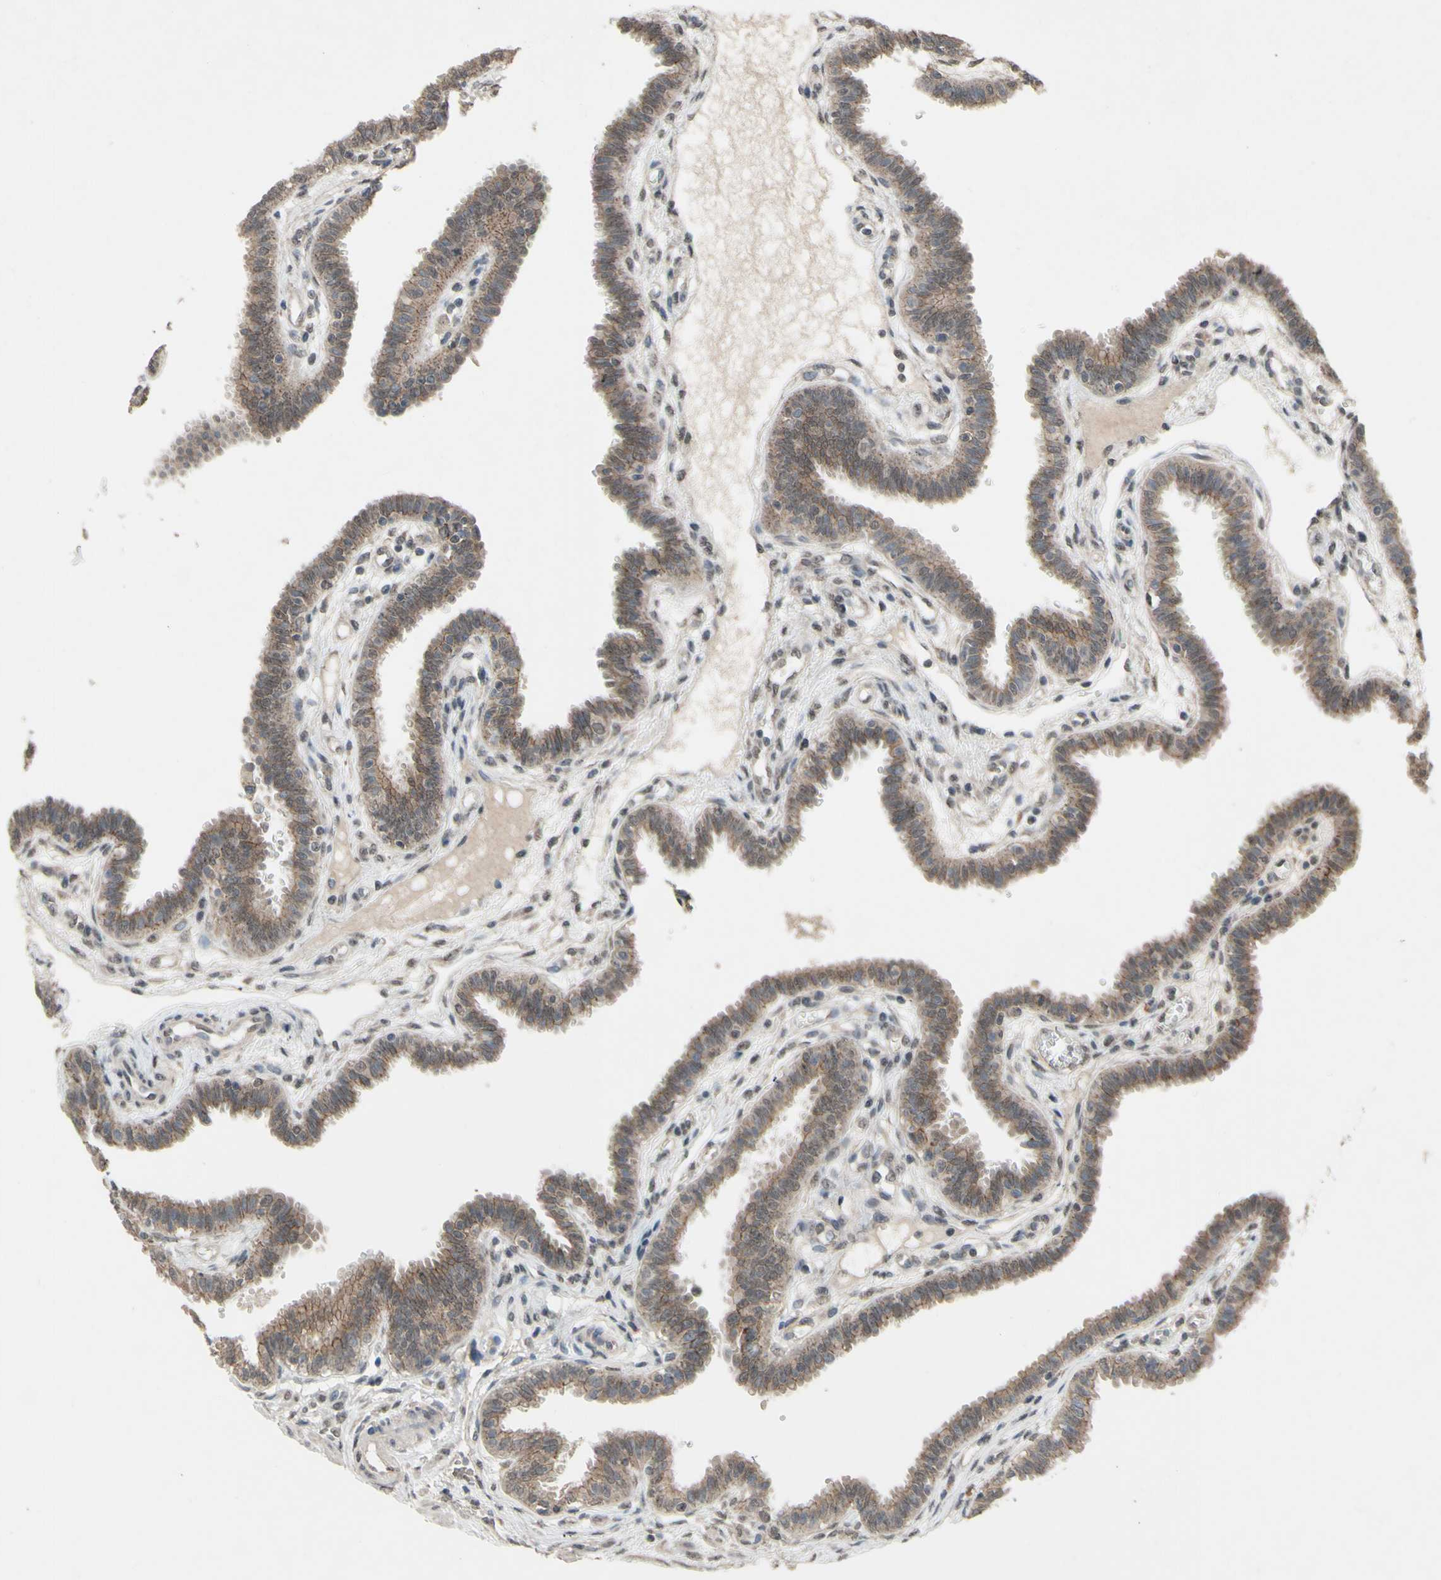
{"staining": {"intensity": "moderate", "quantity": ">75%", "location": "cytoplasmic/membranous"}, "tissue": "fallopian tube", "cell_type": "Glandular cells", "image_type": "normal", "snomed": [{"axis": "morphology", "description": "Normal tissue, NOS"}, {"axis": "topography", "description": "Fallopian tube"}], "caption": "Protein staining of normal fallopian tube reveals moderate cytoplasmic/membranous staining in approximately >75% of glandular cells. Immunohistochemistry stains the protein of interest in brown and the nuclei are stained blue.", "gene": "CDCP1", "patient": {"sex": "female", "age": 32}}